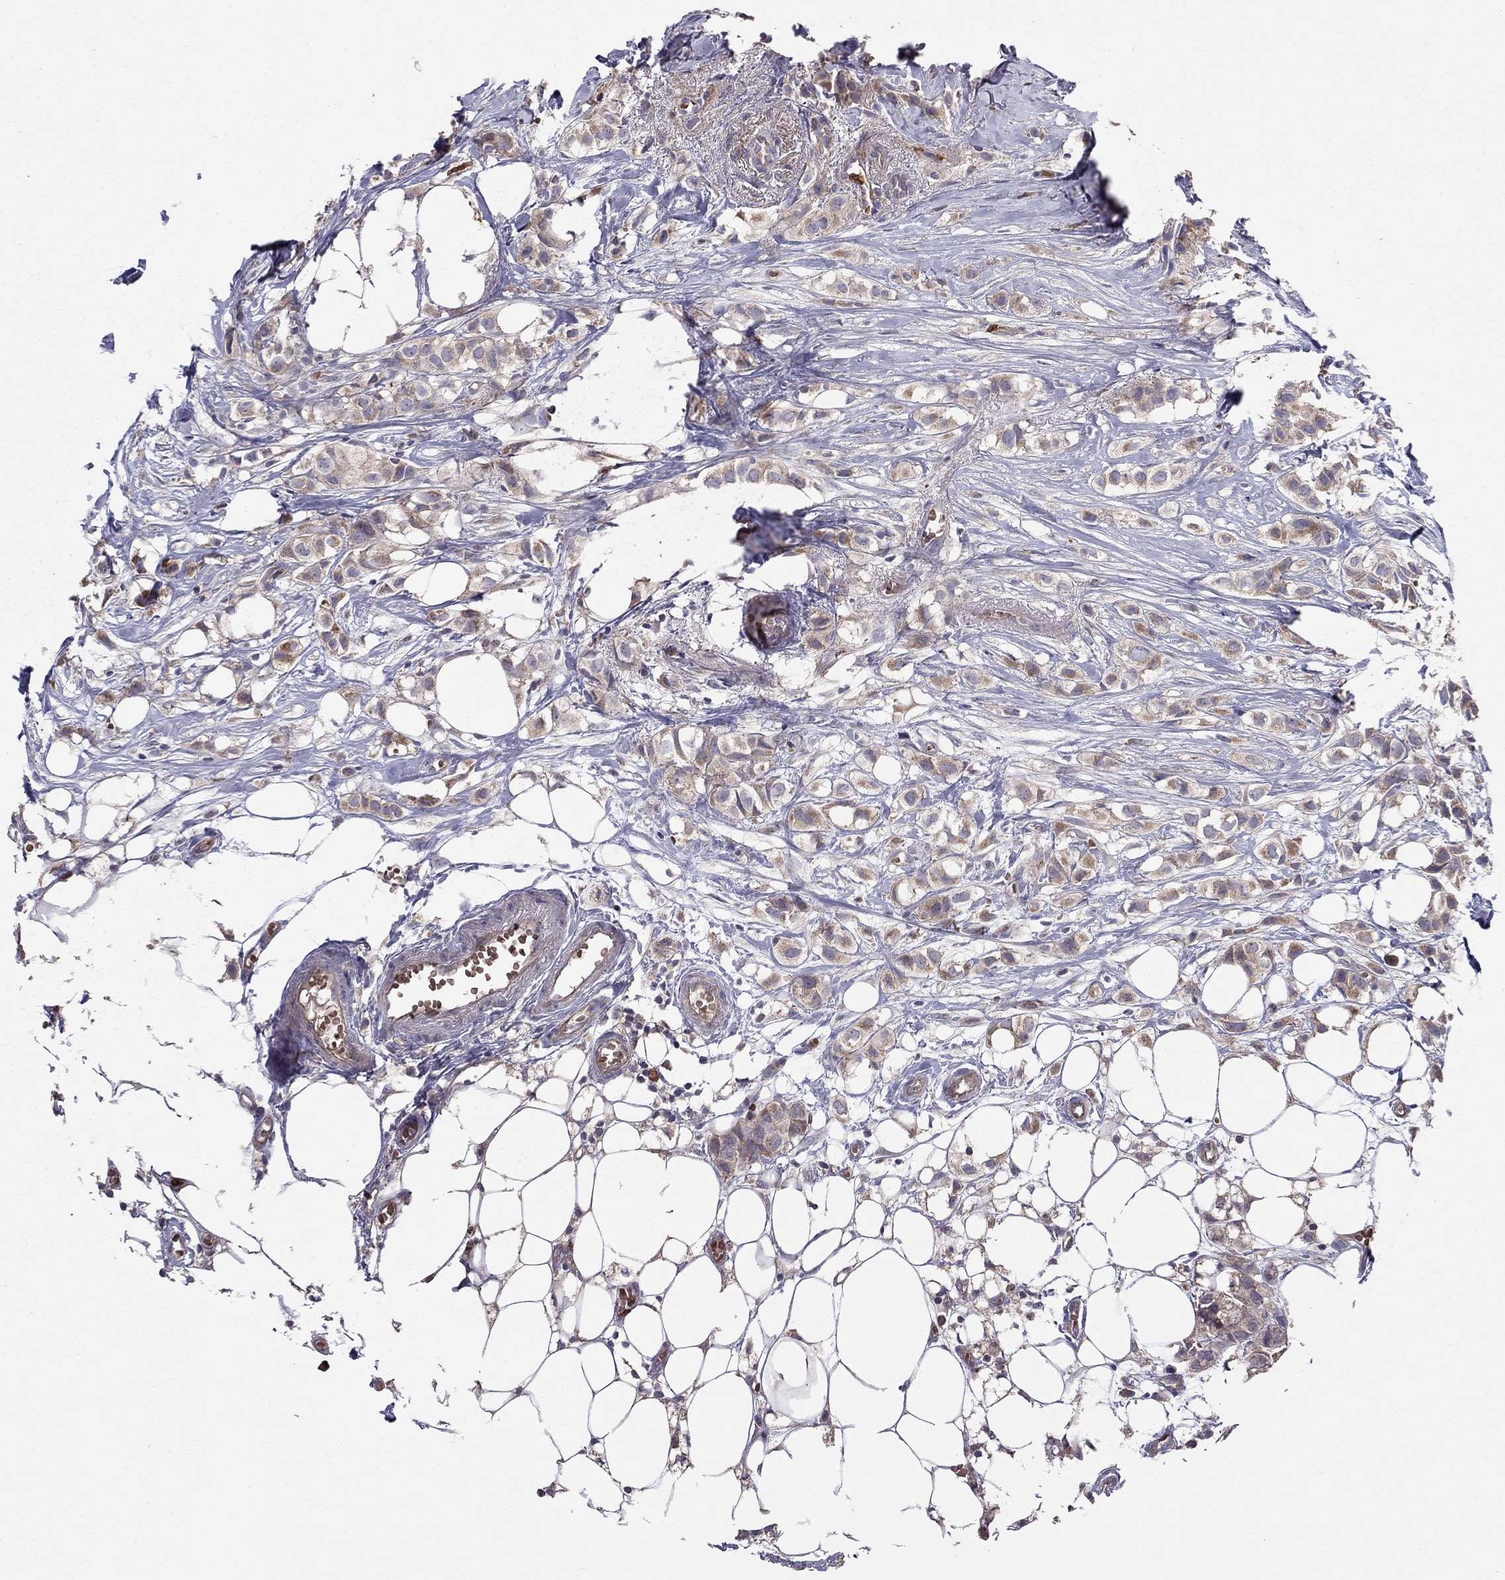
{"staining": {"intensity": "moderate", "quantity": ">75%", "location": "cytoplasmic/membranous"}, "tissue": "breast cancer", "cell_type": "Tumor cells", "image_type": "cancer", "snomed": [{"axis": "morphology", "description": "Duct carcinoma"}, {"axis": "topography", "description": "Breast"}], "caption": "Brown immunohistochemical staining in human breast cancer (invasive ductal carcinoma) shows moderate cytoplasmic/membranous positivity in about >75% of tumor cells.", "gene": "PIK3CG", "patient": {"sex": "female", "age": 85}}